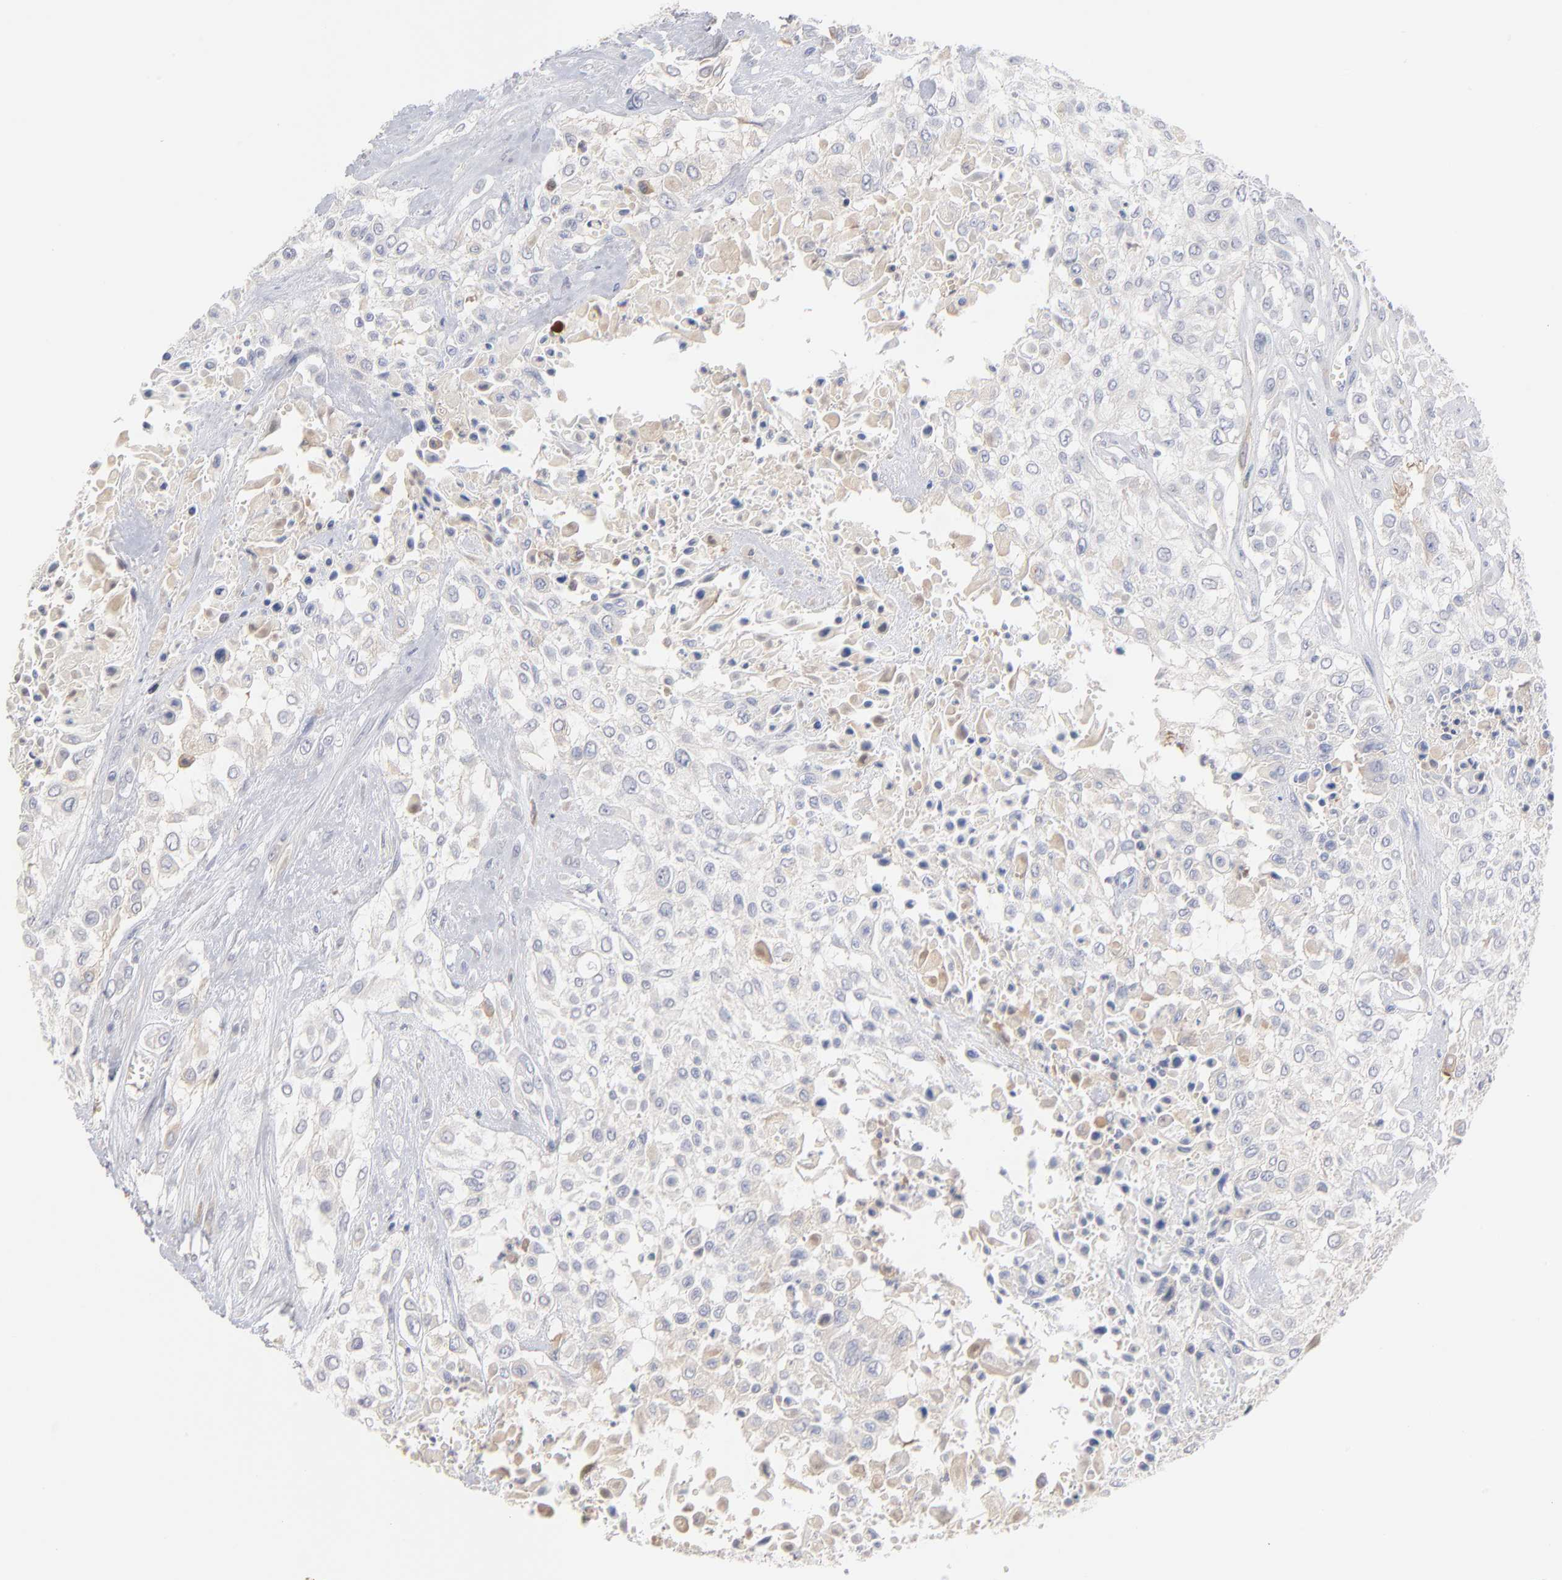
{"staining": {"intensity": "negative", "quantity": "none", "location": "none"}, "tissue": "urothelial cancer", "cell_type": "Tumor cells", "image_type": "cancer", "snomed": [{"axis": "morphology", "description": "Urothelial carcinoma, High grade"}, {"axis": "topography", "description": "Urinary bladder"}], "caption": "The micrograph demonstrates no staining of tumor cells in urothelial carcinoma (high-grade).", "gene": "F12", "patient": {"sex": "male", "age": 57}}